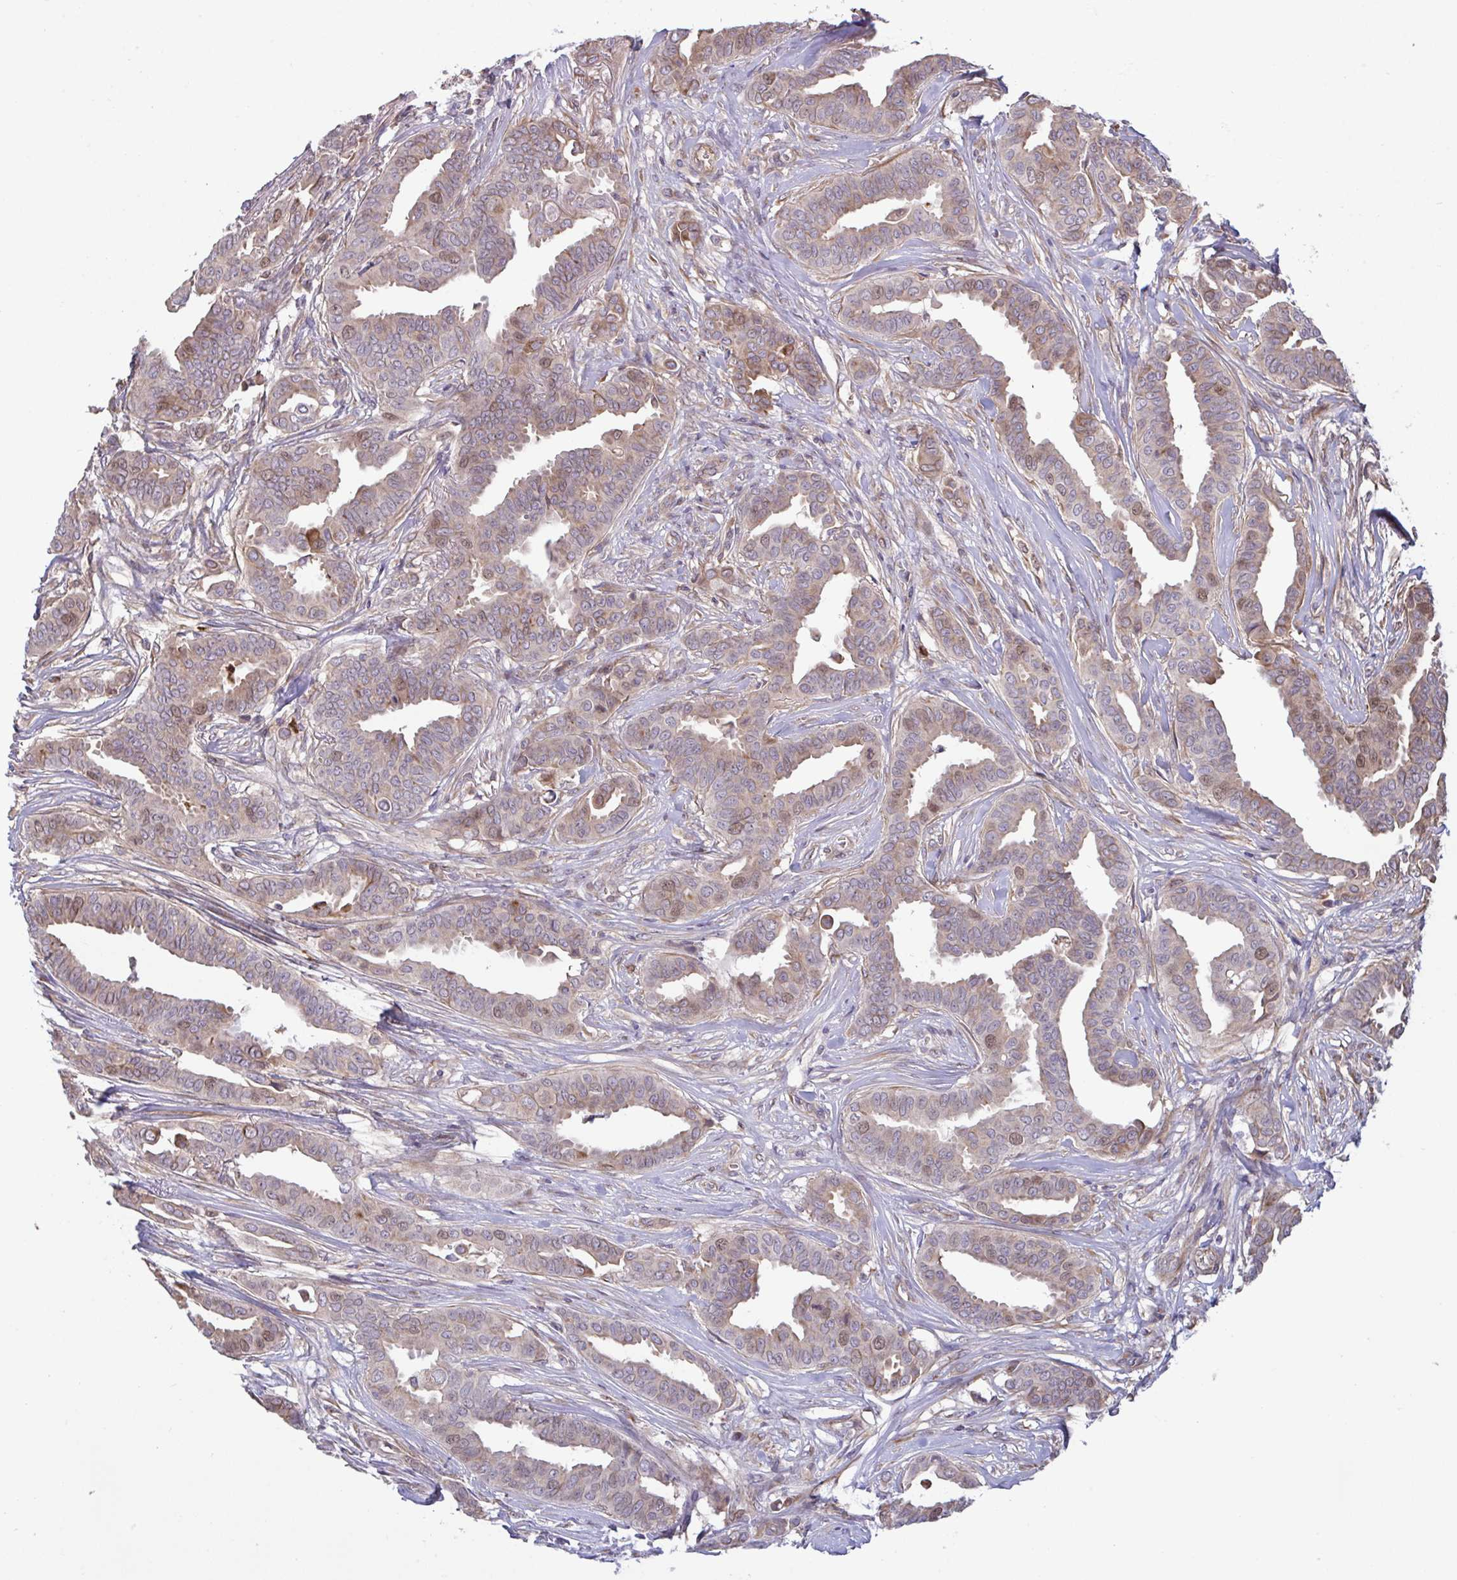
{"staining": {"intensity": "weak", "quantity": "25%-75%", "location": "nuclear"}, "tissue": "breast cancer", "cell_type": "Tumor cells", "image_type": "cancer", "snomed": [{"axis": "morphology", "description": "Duct carcinoma"}, {"axis": "topography", "description": "Breast"}], "caption": "A low amount of weak nuclear staining is identified in about 25%-75% of tumor cells in infiltrating ductal carcinoma (breast) tissue.", "gene": "IL1R1", "patient": {"sex": "female", "age": 45}}